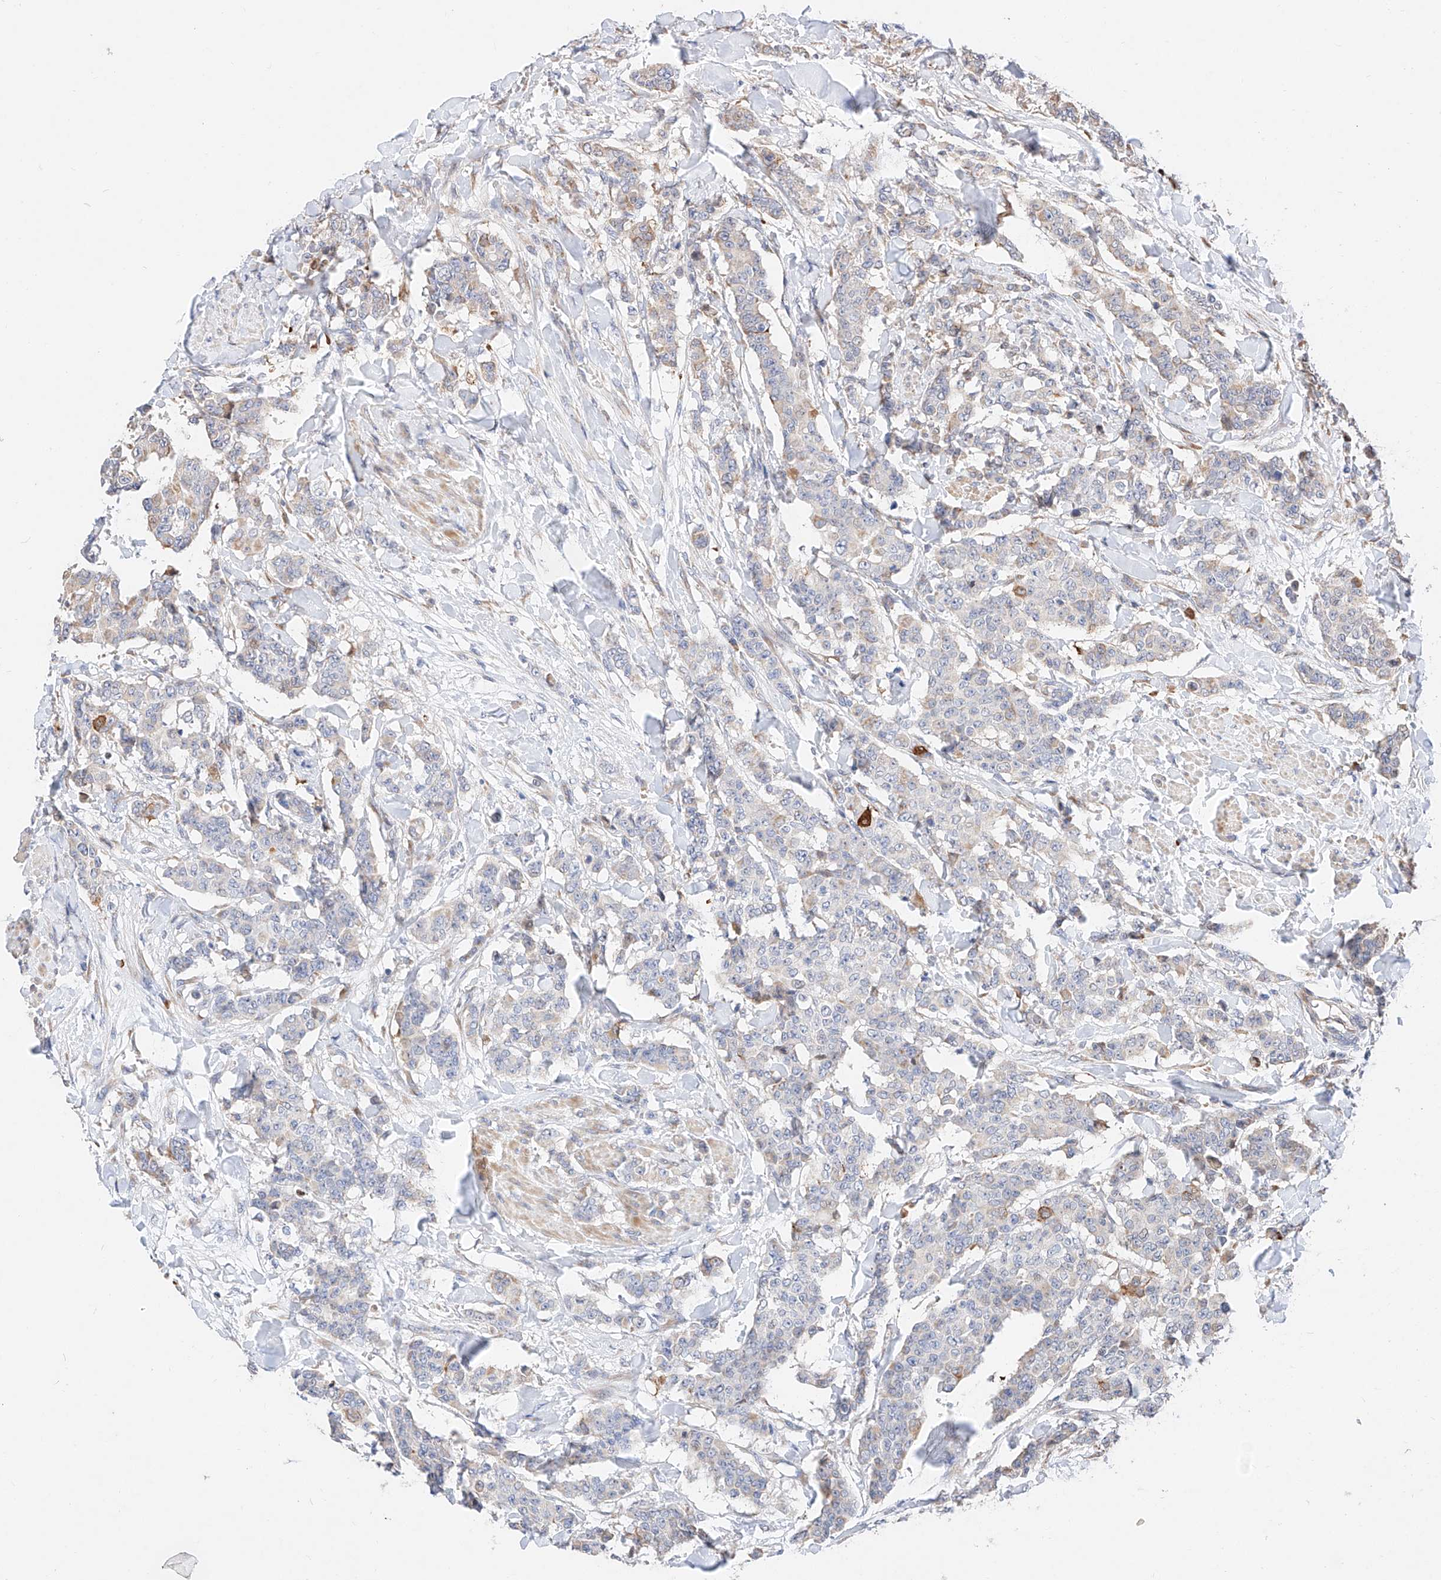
{"staining": {"intensity": "moderate", "quantity": "<25%", "location": "cytoplasmic/membranous"}, "tissue": "breast cancer", "cell_type": "Tumor cells", "image_type": "cancer", "snomed": [{"axis": "morphology", "description": "Duct carcinoma"}, {"axis": "topography", "description": "Breast"}], "caption": "Protein staining by immunohistochemistry (IHC) exhibits moderate cytoplasmic/membranous positivity in about <25% of tumor cells in breast cancer (infiltrating ductal carcinoma).", "gene": "ATP9B", "patient": {"sex": "female", "age": 40}}